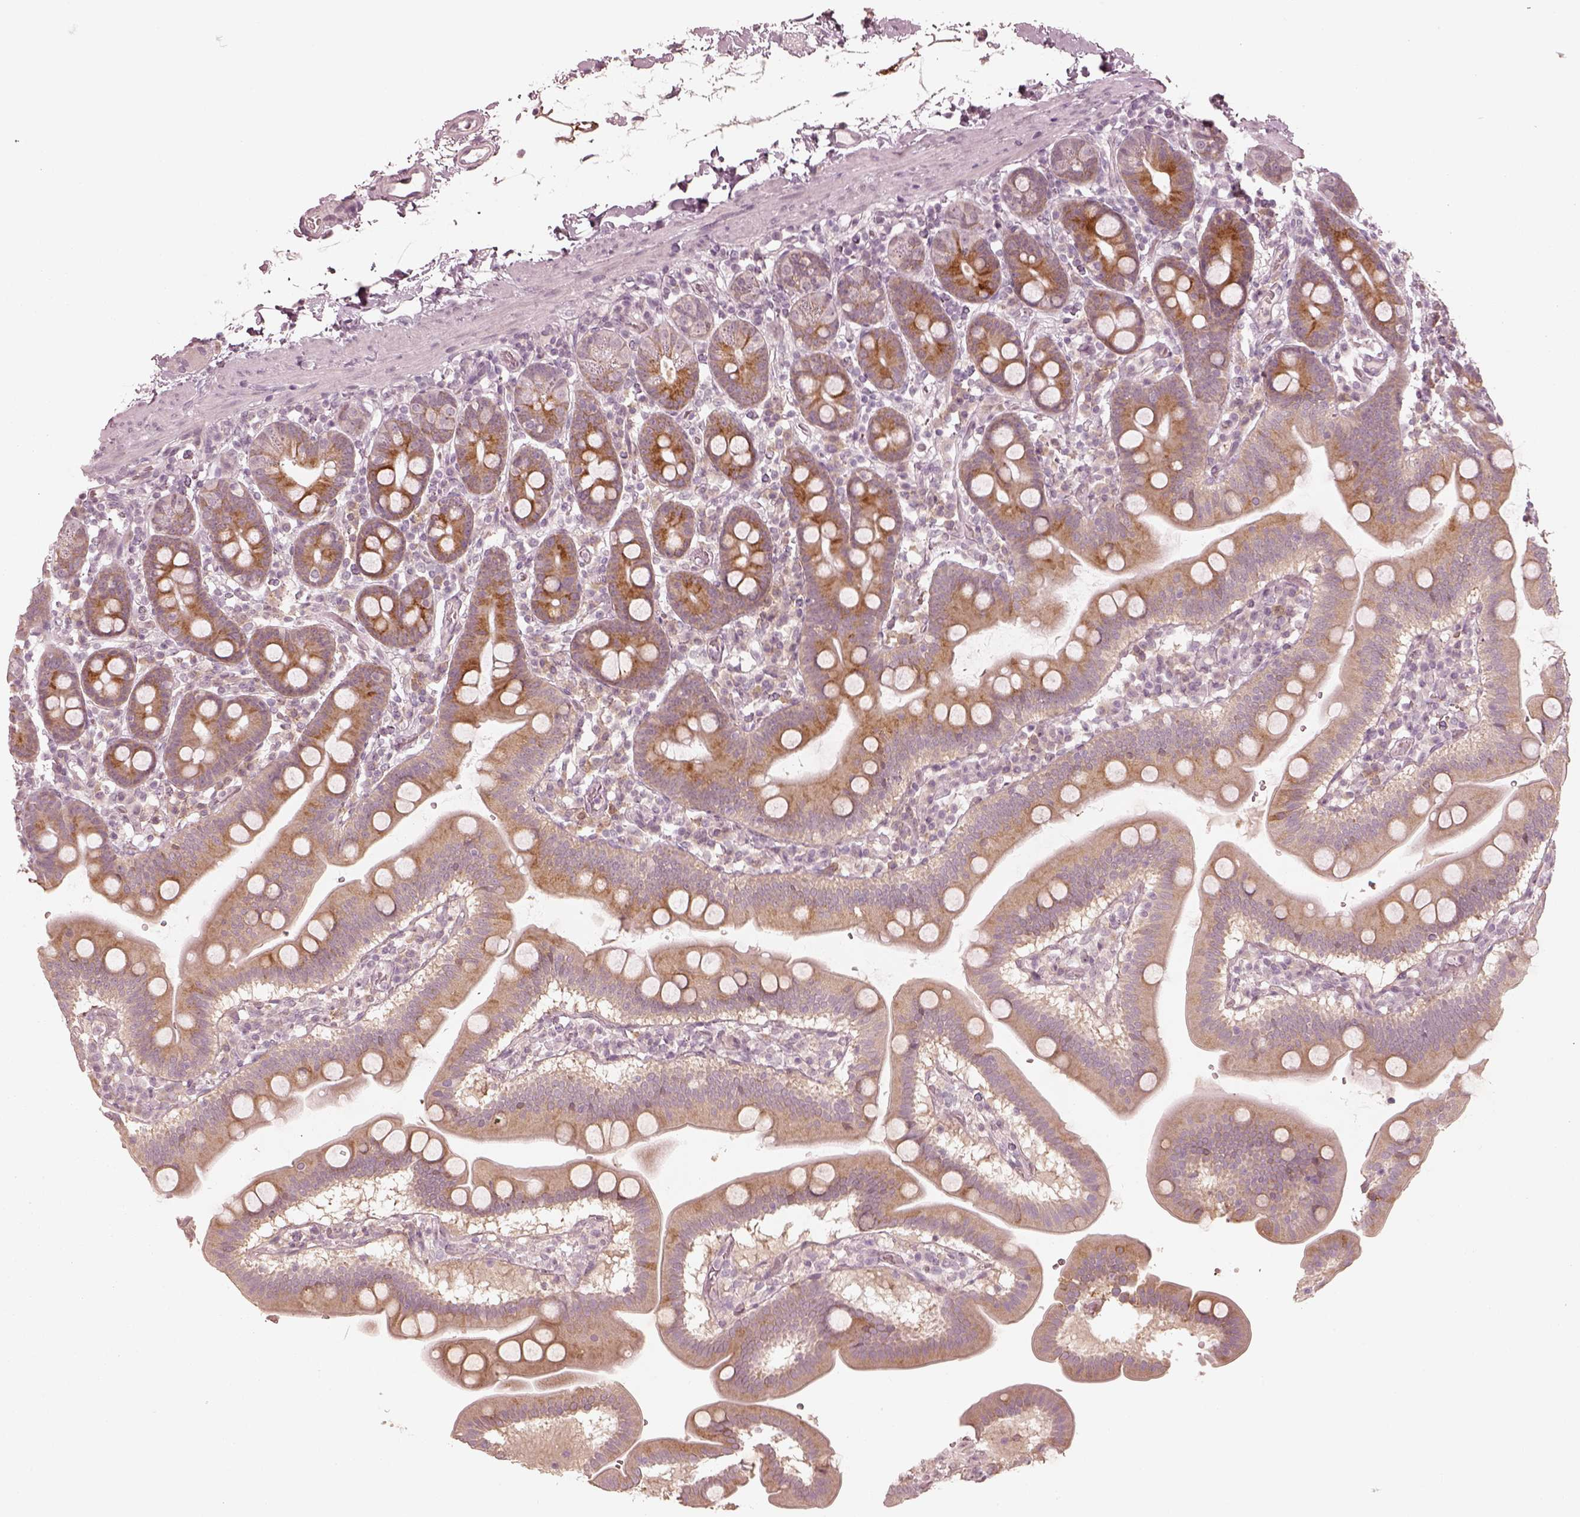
{"staining": {"intensity": "moderate", "quantity": "25%-75%", "location": "cytoplasmic/membranous"}, "tissue": "duodenum", "cell_type": "Glandular cells", "image_type": "normal", "snomed": [{"axis": "morphology", "description": "Normal tissue, NOS"}, {"axis": "topography", "description": "Pancreas"}, {"axis": "topography", "description": "Duodenum"}], "caption": "The immunohistochemical stain labels moderate cytoplasmic/membranous positivity in glandular cells of benign duodenum.", "gene": "ACACB", "patient": {"sex": "male", "age": 59}}